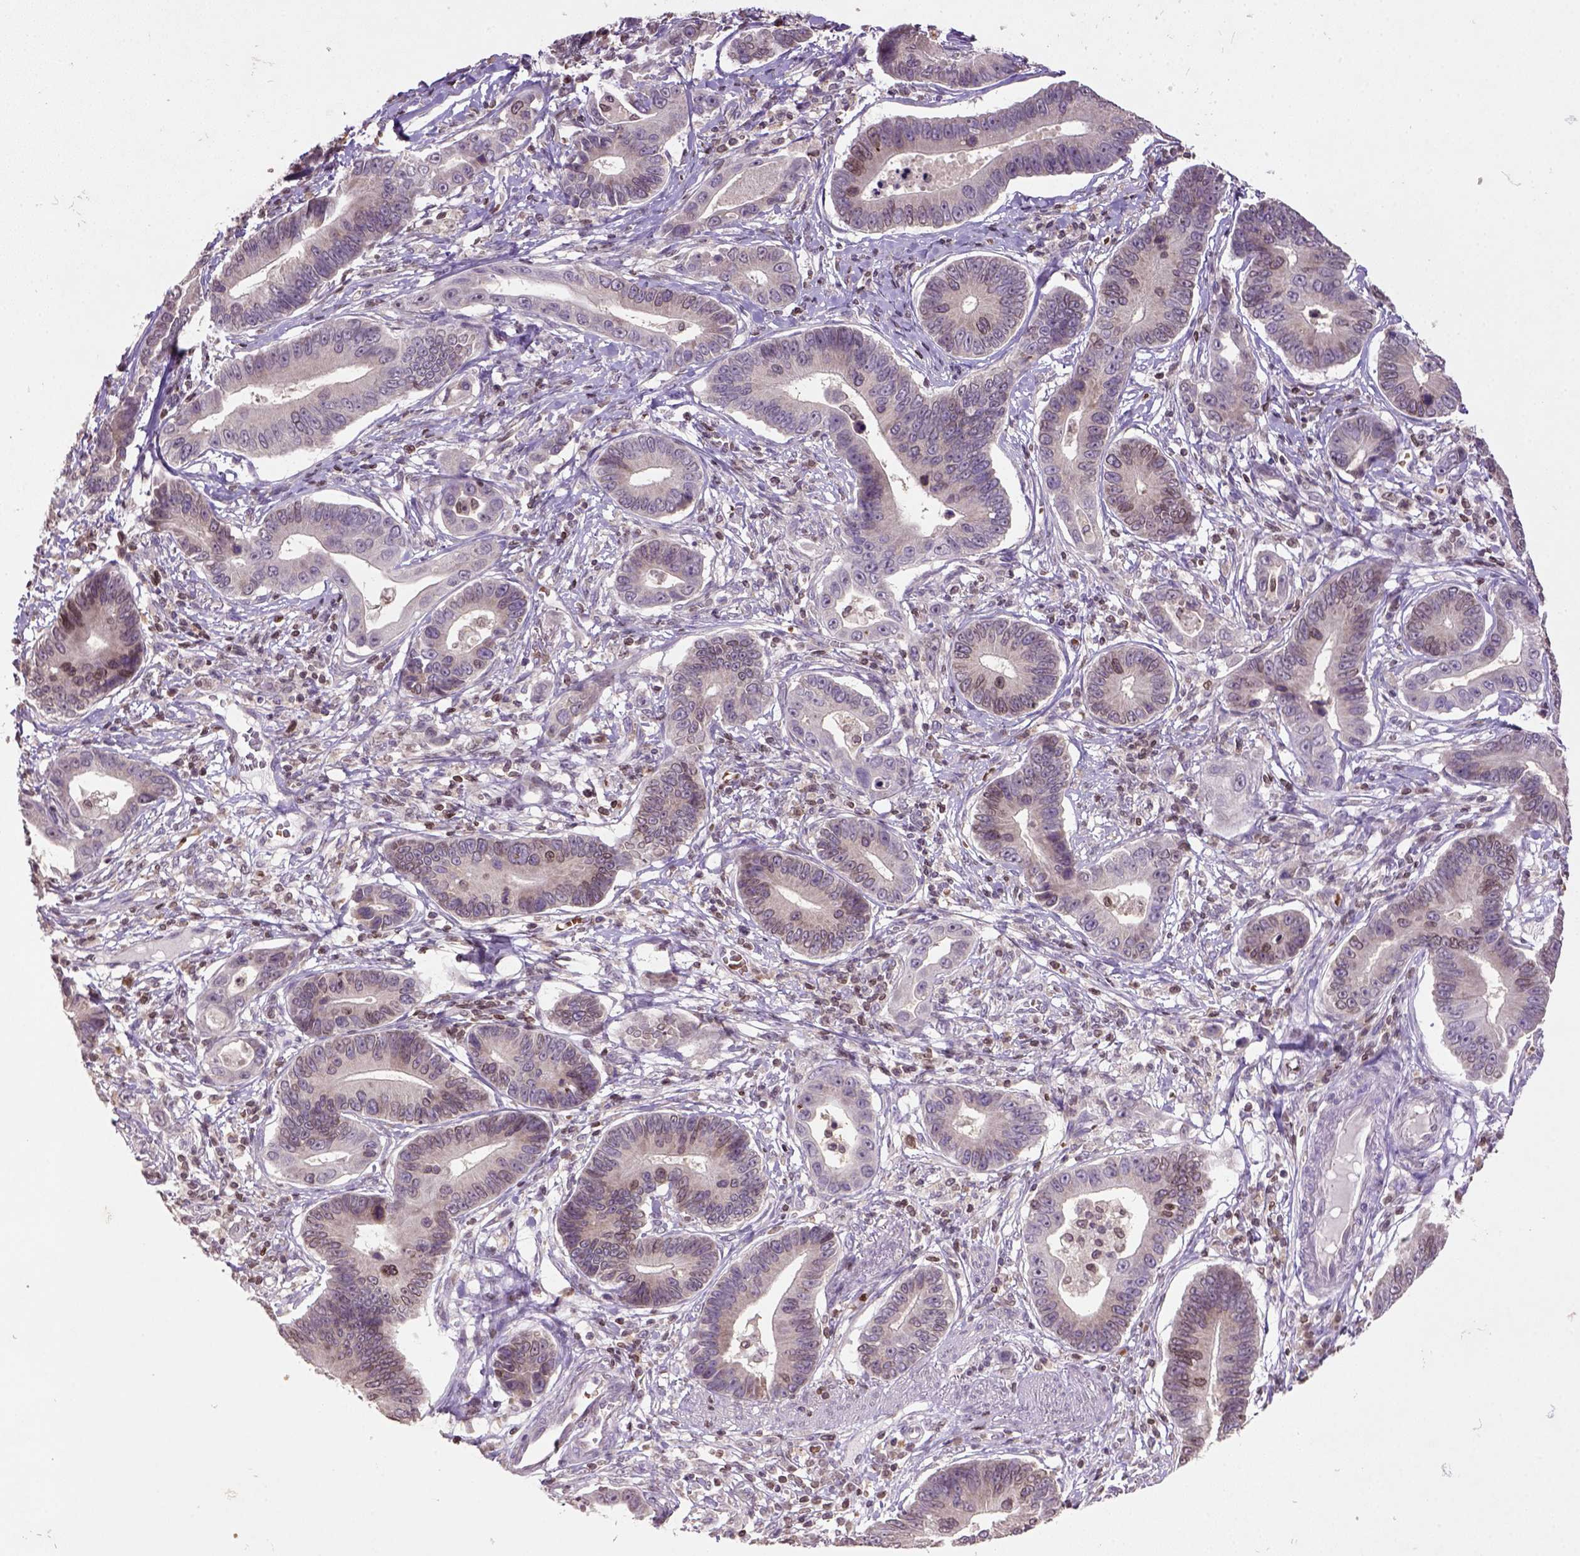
{"staining": {"intensity": "weak", "quantity": "<25%", "location": "nuclear"}, "tissue": "stomach cancer", "cell_type": "Tumor cells", "image_type": "cancer", "snomed": [{"axis": "morphology", "description": "Adenocarcinoma, NOS"}, {"axis": "topography", "description": "Stomach"}], "caption": "Tumor cells show no significant staining in adenocarcinoma (stomach). (IHC, brightfield microscopy, high magnification).", "gene": "NUDT3", "patient": {"sex": "male", "age": 84}}